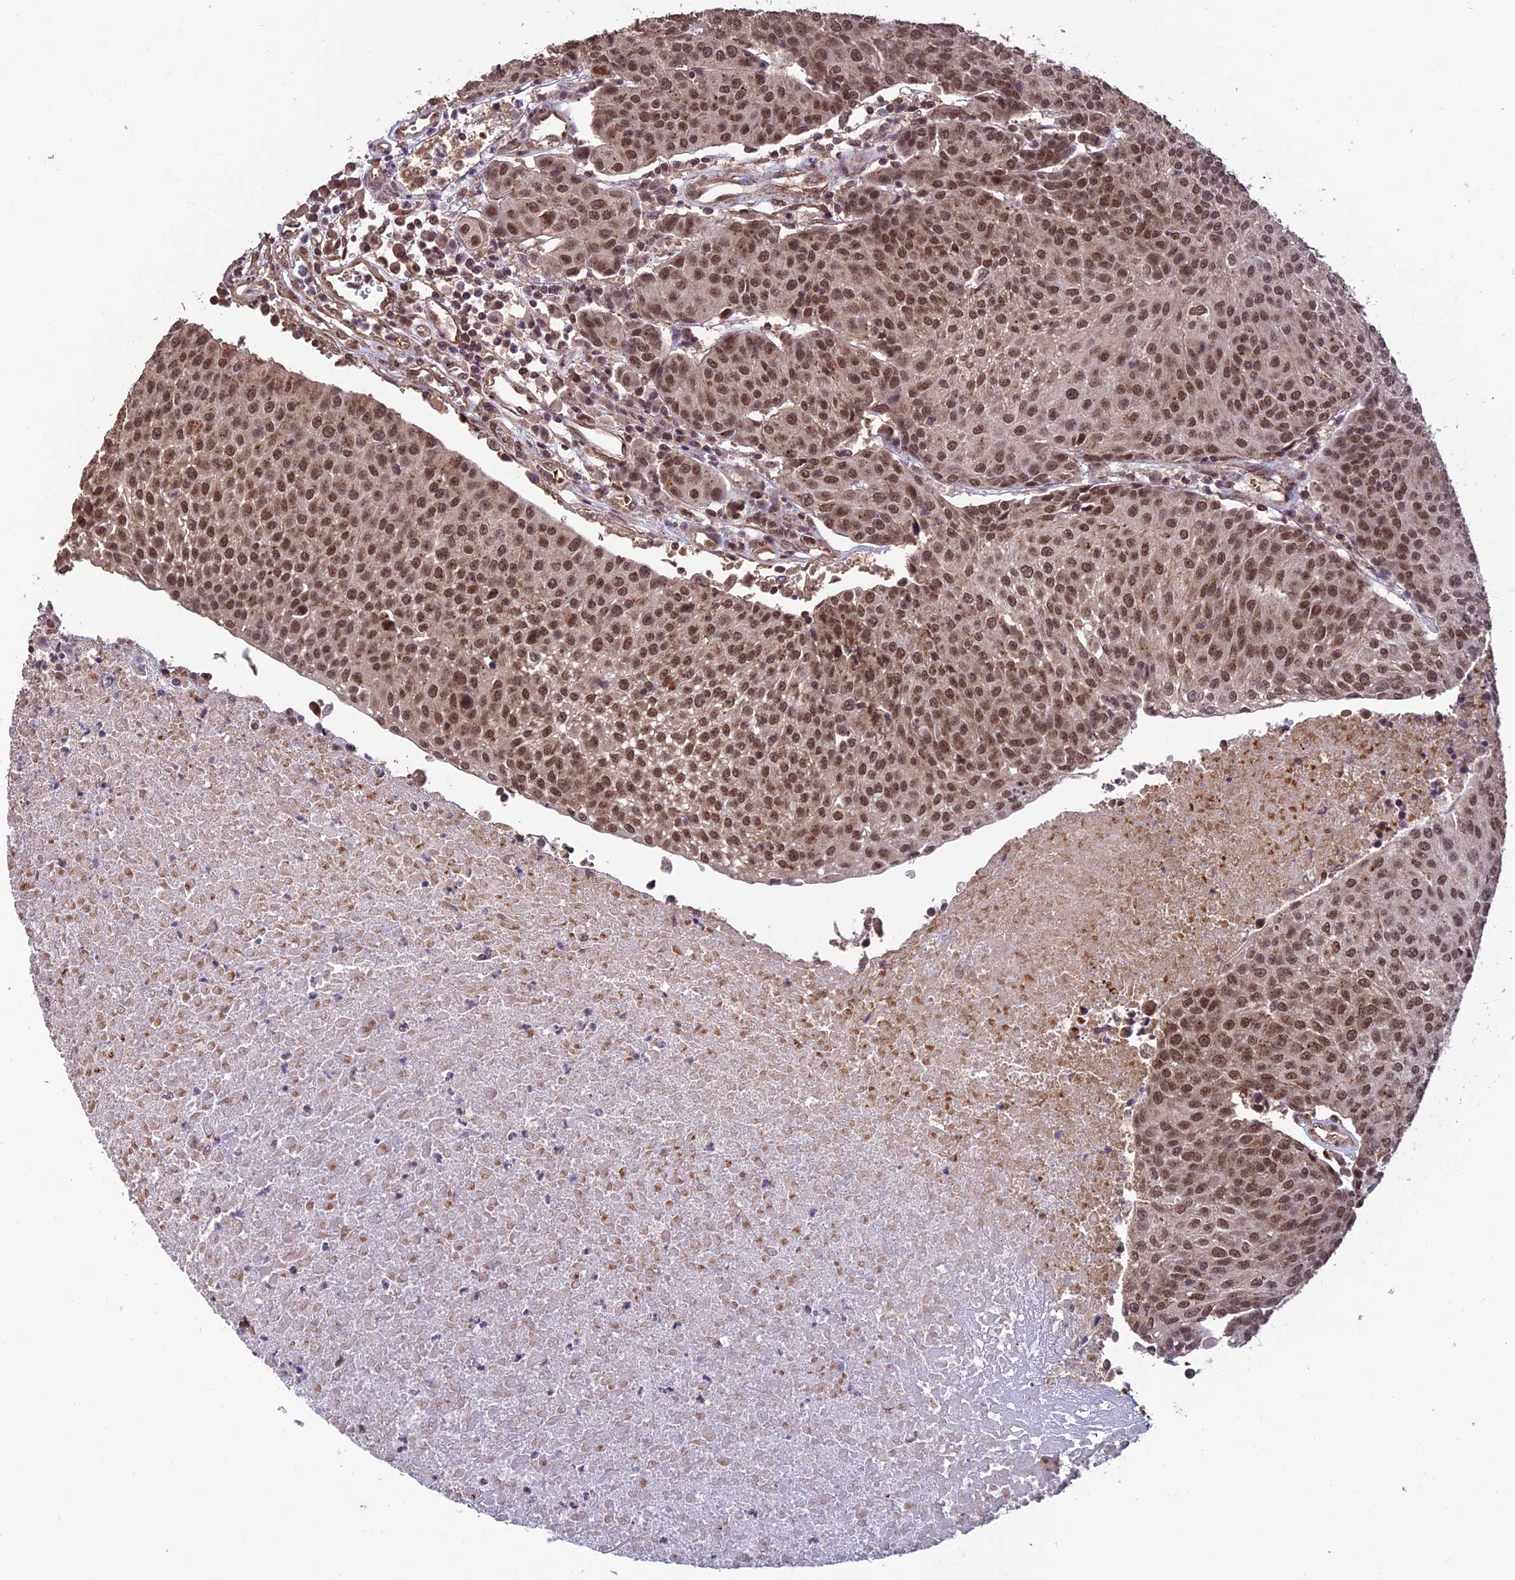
{"staining": {"intensity": "moderate", "quantity": ">75%", "location": "nuclear"}, "tissue": "urothelial cancer", "cell_type": "Tumor cells", "image_type": "cancer", "snomed": [{"axis": "morphology", "description": "Urothelial carcinoma, High grade"}, {"axis": "topography", "description": "Urinary bladder"}], "caption": "The micrograph demonstrates staining of high-grade urothelial carcinoma, revealing moderate nuclear protein staining (brown color) within tumor cells.", "gene": "CABIN1", "patient": {"sex": "female", "age": 85}}